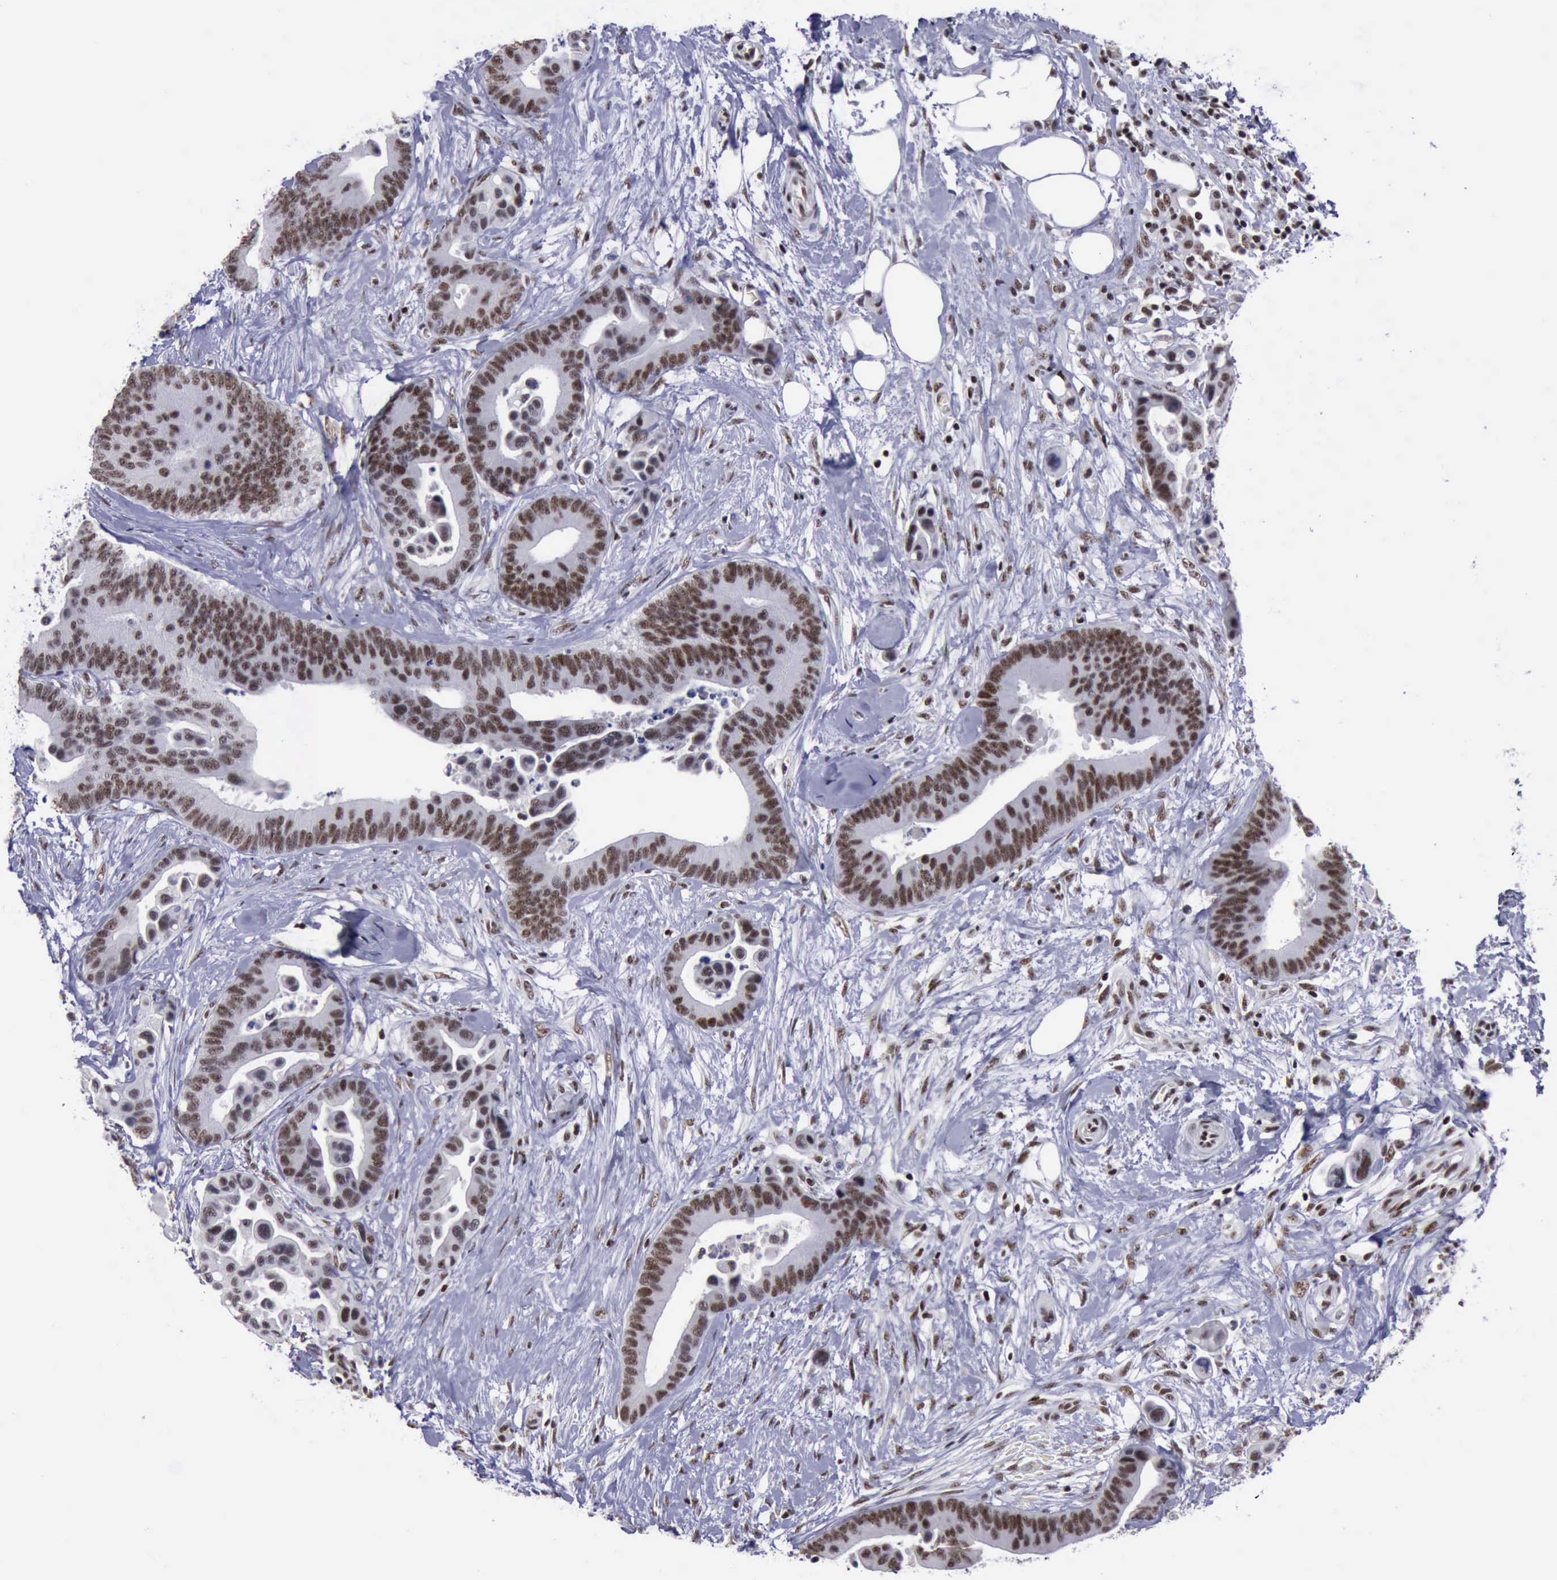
{"staining": {"intensity": "strong", "quantity": "25%-75%", "location": "nuclear"}, "tissue": "colorectal cancer", "cell_type": "Tumor cells", "image_type": "cancer", "snomed": [{"axis": "morphology", "description": "Adenocarcinoma, NOS"}, {"axis": "topography", "description": "Colon"}], "caption": "A brown stain highlights strong nuclear expression of a protein in human colorectal cancer tumor cells. (Brightfield microscopy of DAB IHC at high magnification).", "gene": "YY1", "patient": {"sex": "male", "age": 82}}